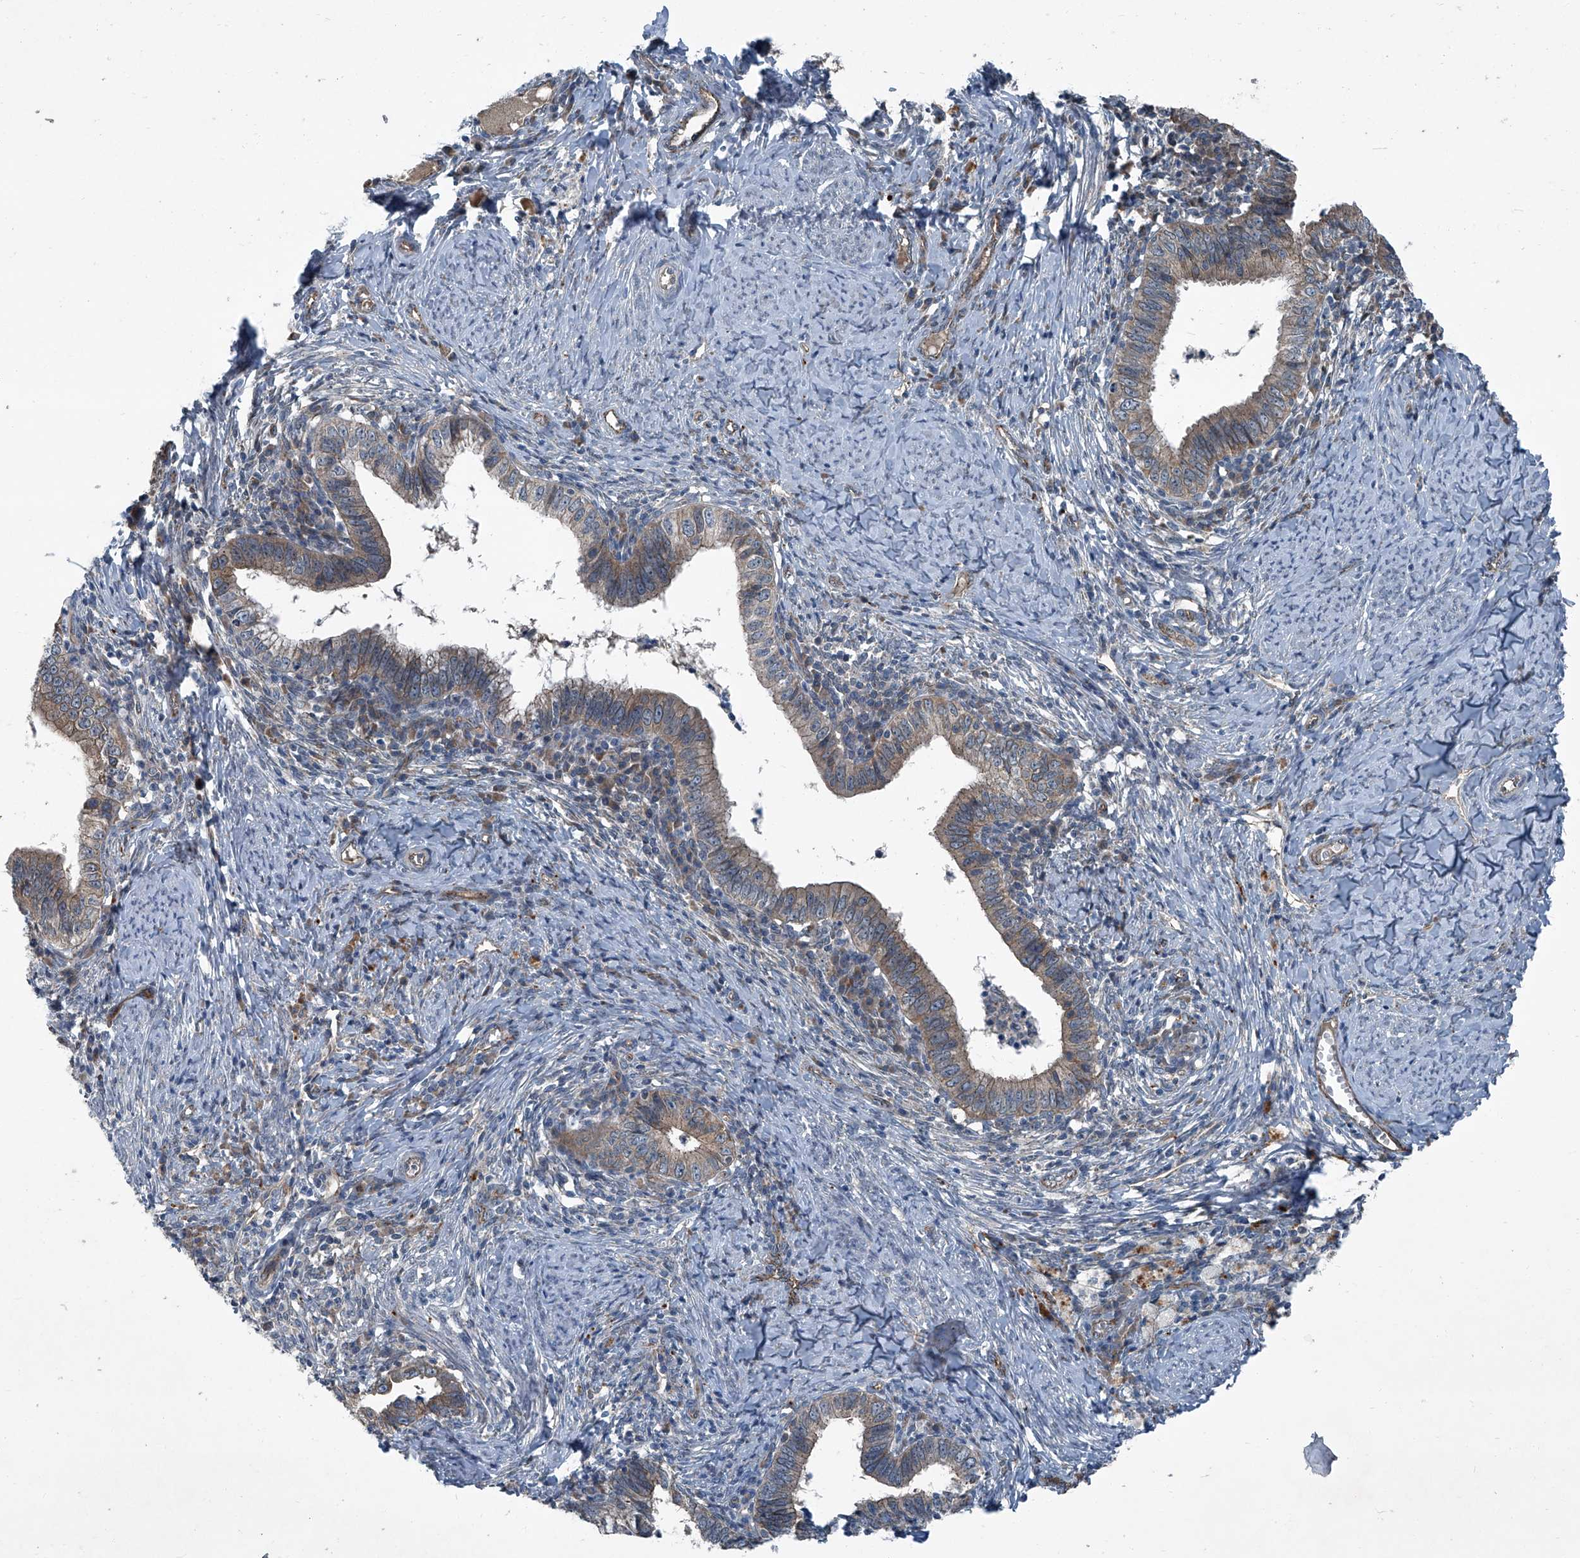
{"staining": {"intensity": "weak", "quantity": "25%-75%", "location": "cytoplasmic/membranous"}, "tissue": "cervical cancer", "cell_type": "Tumor cells", "image_type": "cancer", "snomed": [{"axis": "morphology", "description": "Adenocarcinoma, NOS"}, {"axis": "topography", "description": "Cervix"}], "caption": "Immunohistochemistry of cervical cancer (adenocarcinoma) displays low levels of weak cytoplasmic/membranous staining in about 25%-75% of tumor cells.", "gene": "SENP2", "patient": {"sex": "female", "age": 36}}